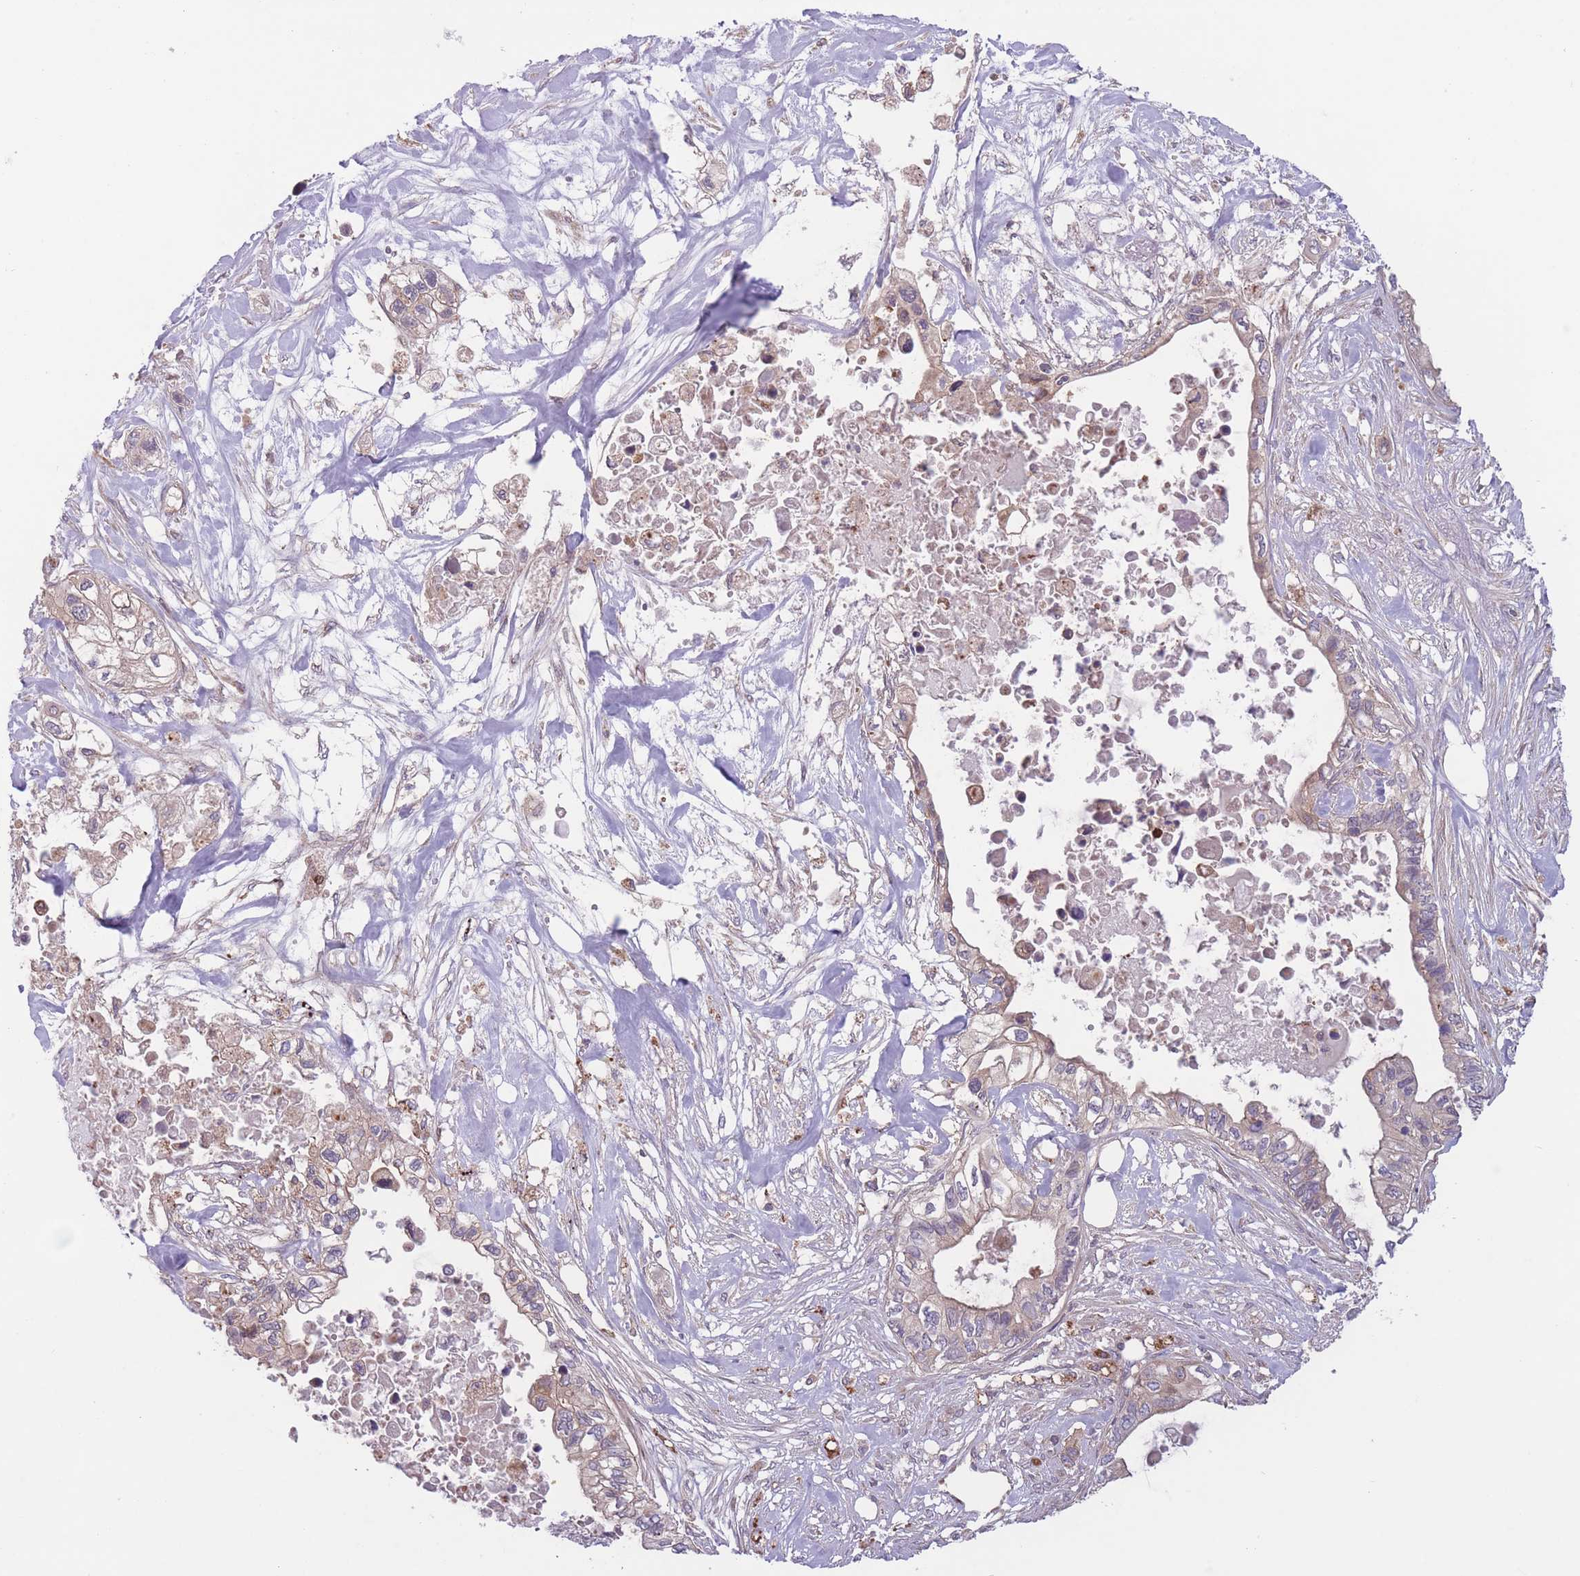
{"staining": {"intensity": "weak", "quantity": "25%-75%", "location": "cytoplasmic/membranous"}, "tissue": "pancreatic cancer", "cell_type": "Tumor cells", "image_type": "cancer", "snomed": [{"axis": "morphology", "description": "Adenocarcinoma, NOS"}, {"axis": "topography", "description": "Pancreas"}], "caption": "A low amount of weak cytoplasmic/membranous positivity is present in approximately 25%-75% of tumor cells in pancreatic adenocarcinoma tissue.", "gene": "ITPKC", "patient": {"sex": "female", "age": 63}}